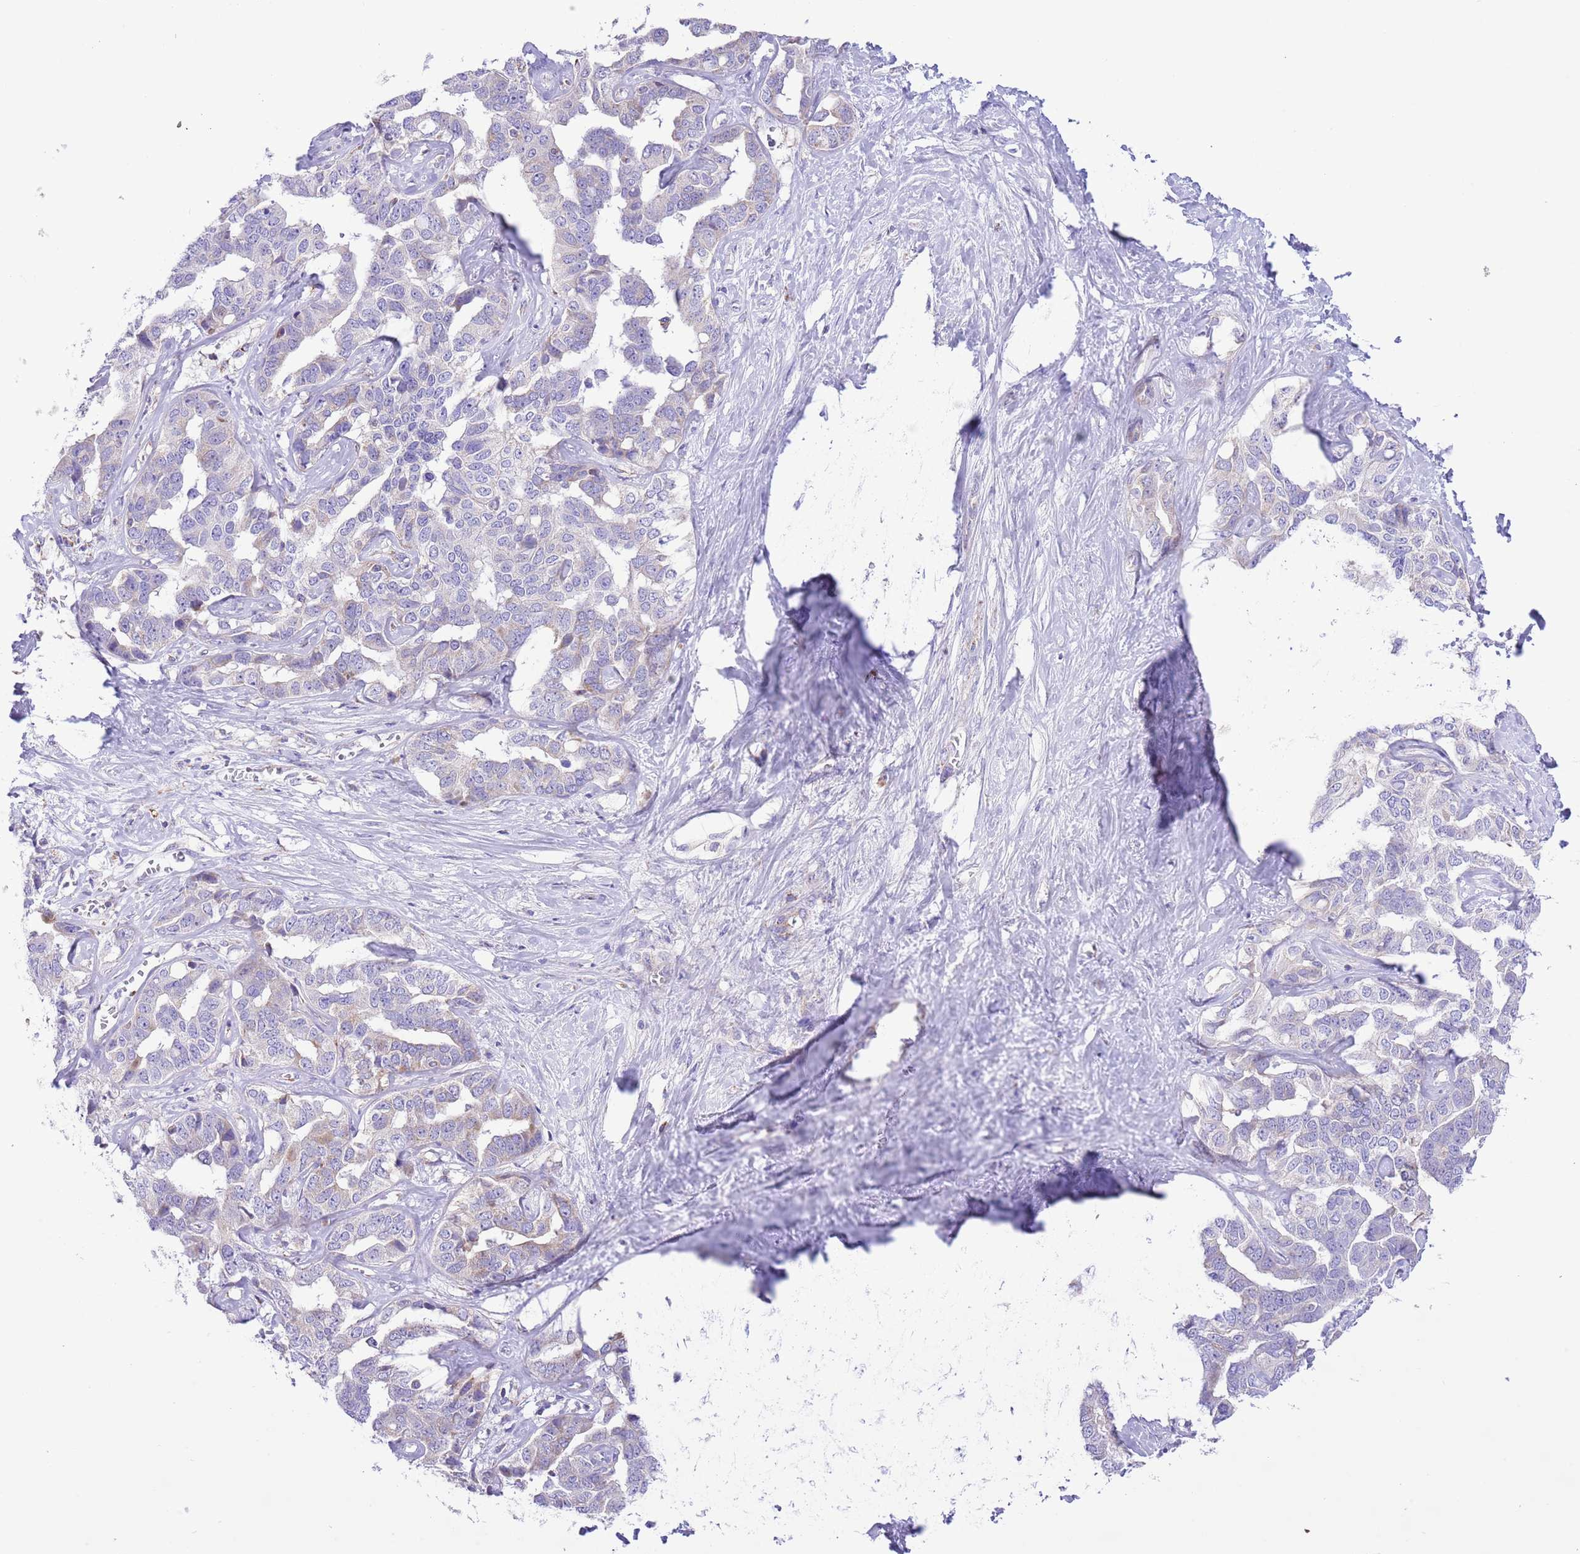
{"staining": {"intensity": "weak", "quantity": "<25%", "location": "cytoplasmic/membranous"}, "tissue": "liver cancer", "cell_type": "Tumor cells", "image_type": "cancer", "snomed": [{"axis": "morphology", "description": "Cholangiocarcinoma"}, {"axis": "topography", "description": "Liver"}], "caption": "Liver cancer stained for a protein using IHC reveals no positivity tumor cells.", "gene": "SS18L2", "patient": {"sex": "male", "age": 59}}